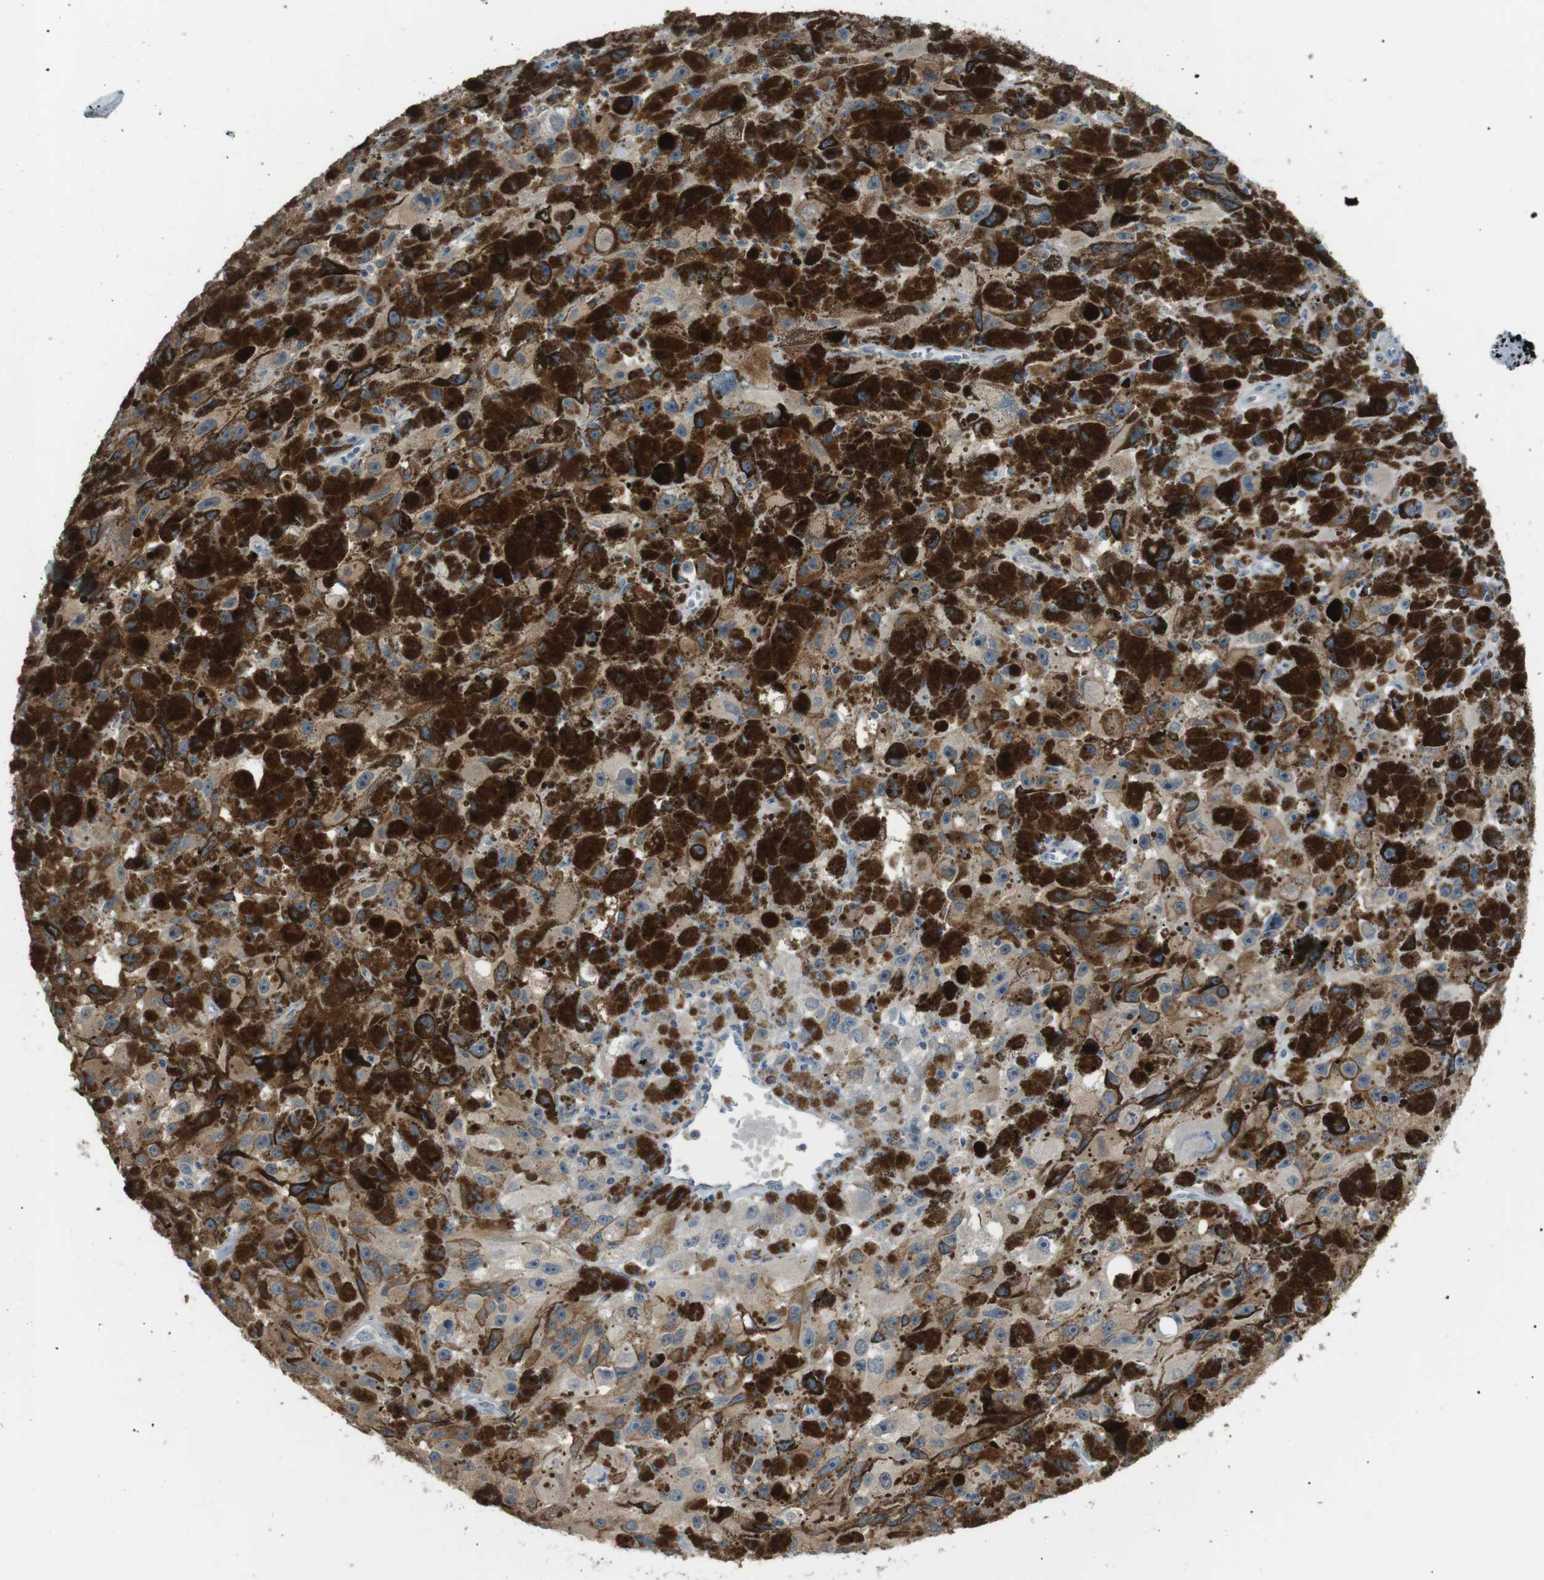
{"staining": {"intensity": "weak", "quantity": "<25%", "location": "cytoplasmic/membranous"}, "tissue": "melanoma", "cell_type": "Tumor cells", "image_type": "cancer", "snomed": [{"axis": "morphology", "description": "Malignant melanoma, NOS"}, {"axis": "topography", "description": "Skin"}], "caption": "Immunohistochemistry (IHC) histopathology image of neoplastic tissue: human melanoma stained with DAB (3,3'-diaminobenzidine) demonstrates no significant protein staining in tumor cells. (Stains: DAB (3,3'-diaminobenzidine) immunohistochemistry with hematoxylin counter stain, Microscopy: brightfield microscopy at high magnification).", "gene": "CDH26", "patient": {"sex": "female", "age": 104}}